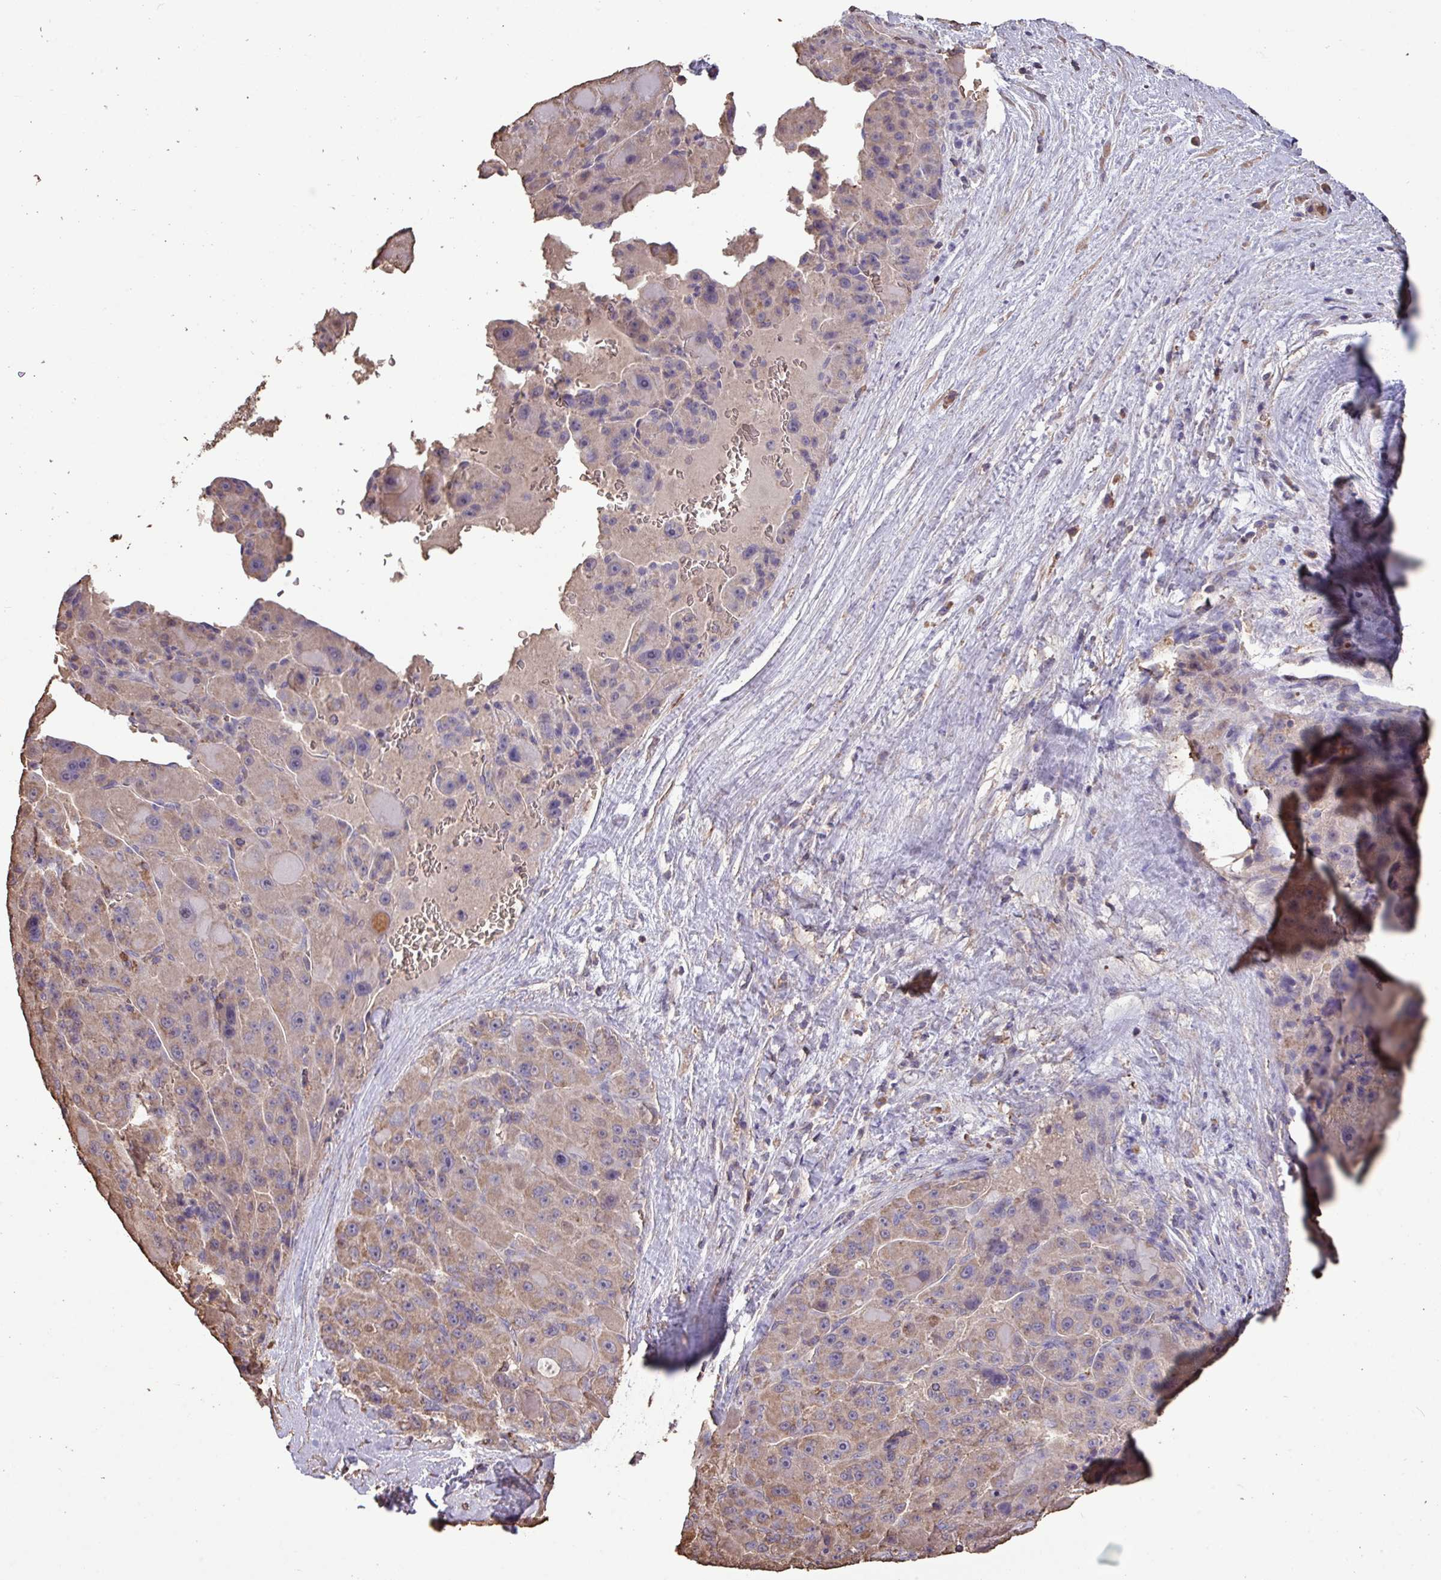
{"staining": {"intensity": "weak", "quantity": "25%-75%", "location": "cytoplasmic/membranous"}, "tissue": "liver cancer", "cell_type": "Tumor cells", "image_type": "cancer", "snomed": [{"axis": "morphology", "description": "Carcinoma, Hepatocellular, NOS"}, {"axis": "topography", "description": "Liver"}], "caption": "Brown immunohistochemical staining in hepatocellular carcinoma (liver) reveals weak cytoplasmic/membranous staining in about 25%-75% of tumor cells.", "gene": "CAMK2B", "patient": {"sex": "male", "age": 76}}